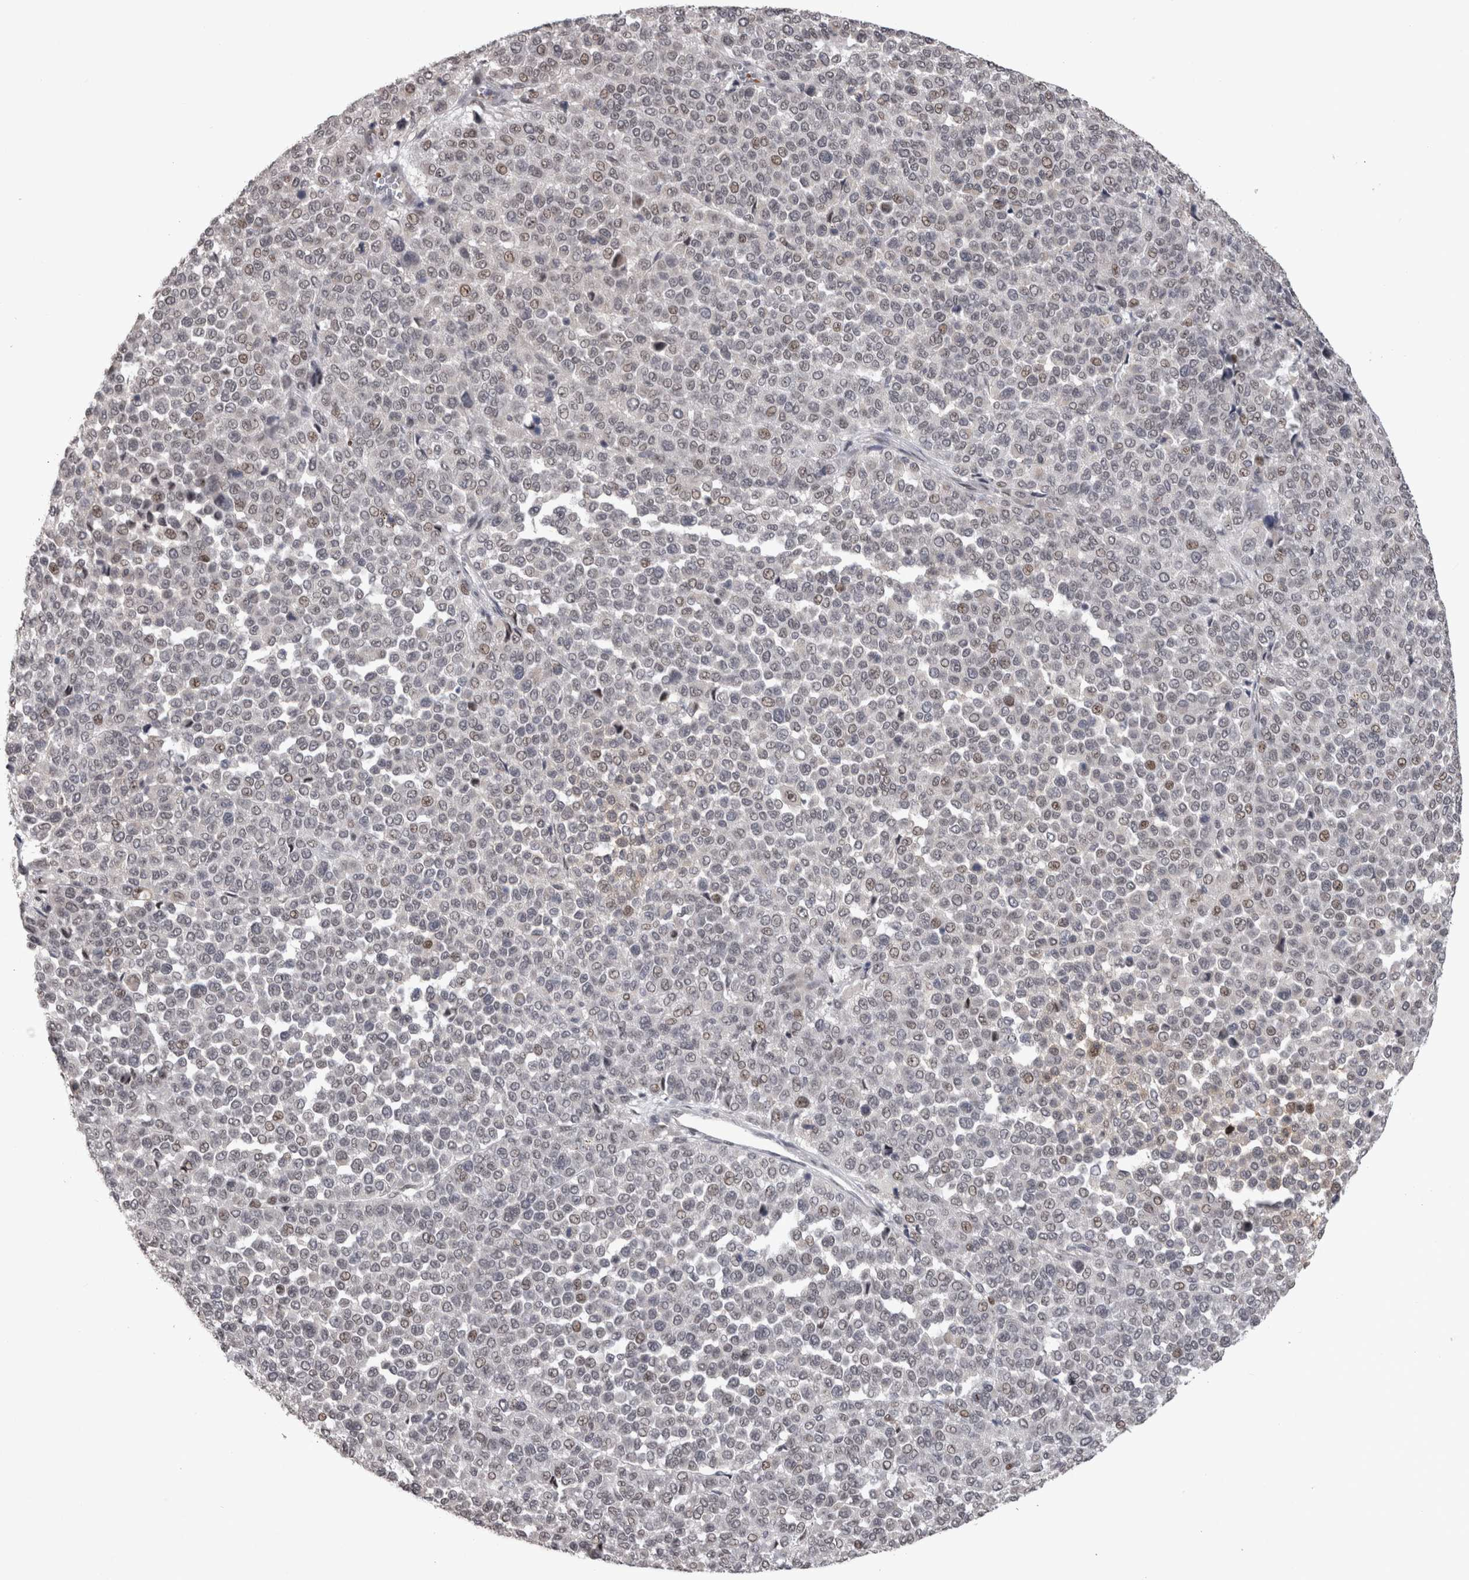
{"staining": {"intensity": "weak", "quantity": "<25%", "location": "nuclear"}, "tissue": "melanoma", "cell_type": "Tumor cells", "image_type": "cancer", "snomed": [{"axis": "morphology", "description": "Malignant melanoma, Metastatic site"}, {"axis": "topography", "description": "Pancreas"}], "caption": "Immunohistochemical staining of malignant melanoma (metastatic site) displays no significant positivity in tumor cells.", "gene": "IFI44", "patient": {"sex": "female", "age": 30}}